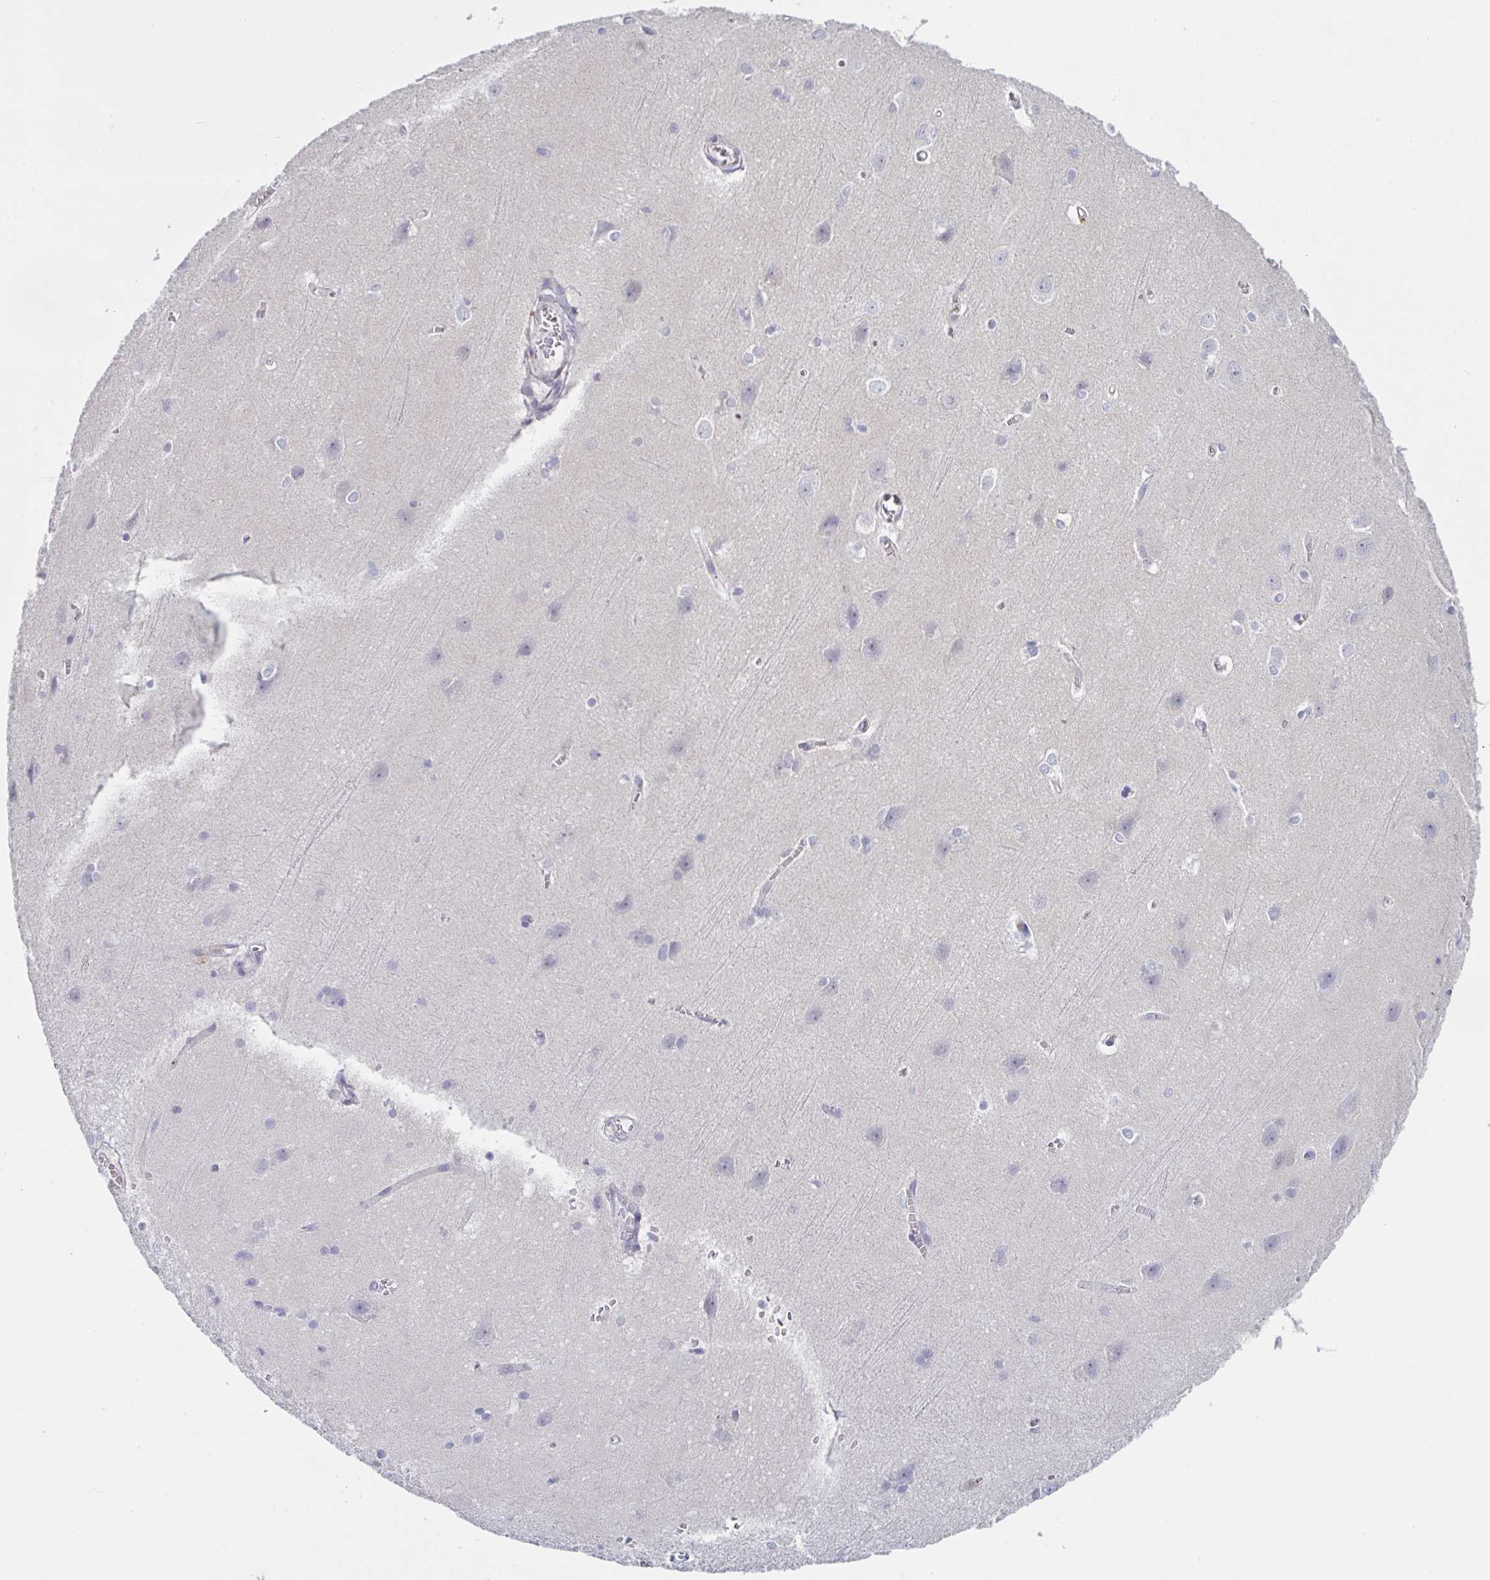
{"staining": {"intensity": "negative", "quantity": "none", "location": "none"}, "tissue": "cerebral cortex", "cell_type": "Endothelial cells", "image_type": "normal", "snomed": [{"axis": "morphology", "description": "Normal tissue, NOS"}, {"axis": "topography", "description": "Cerebral cortex"}], "caption": "Endothelial cells show no significant protein staining in normal cerebral cortex. (Stains: DAB immunohistochemistry with hematoxylin counter stain, Microscopy: brightfield microscopy at high magnification).", "gene": "DISP2", "patient": {"sex": "male", "age": 37}}